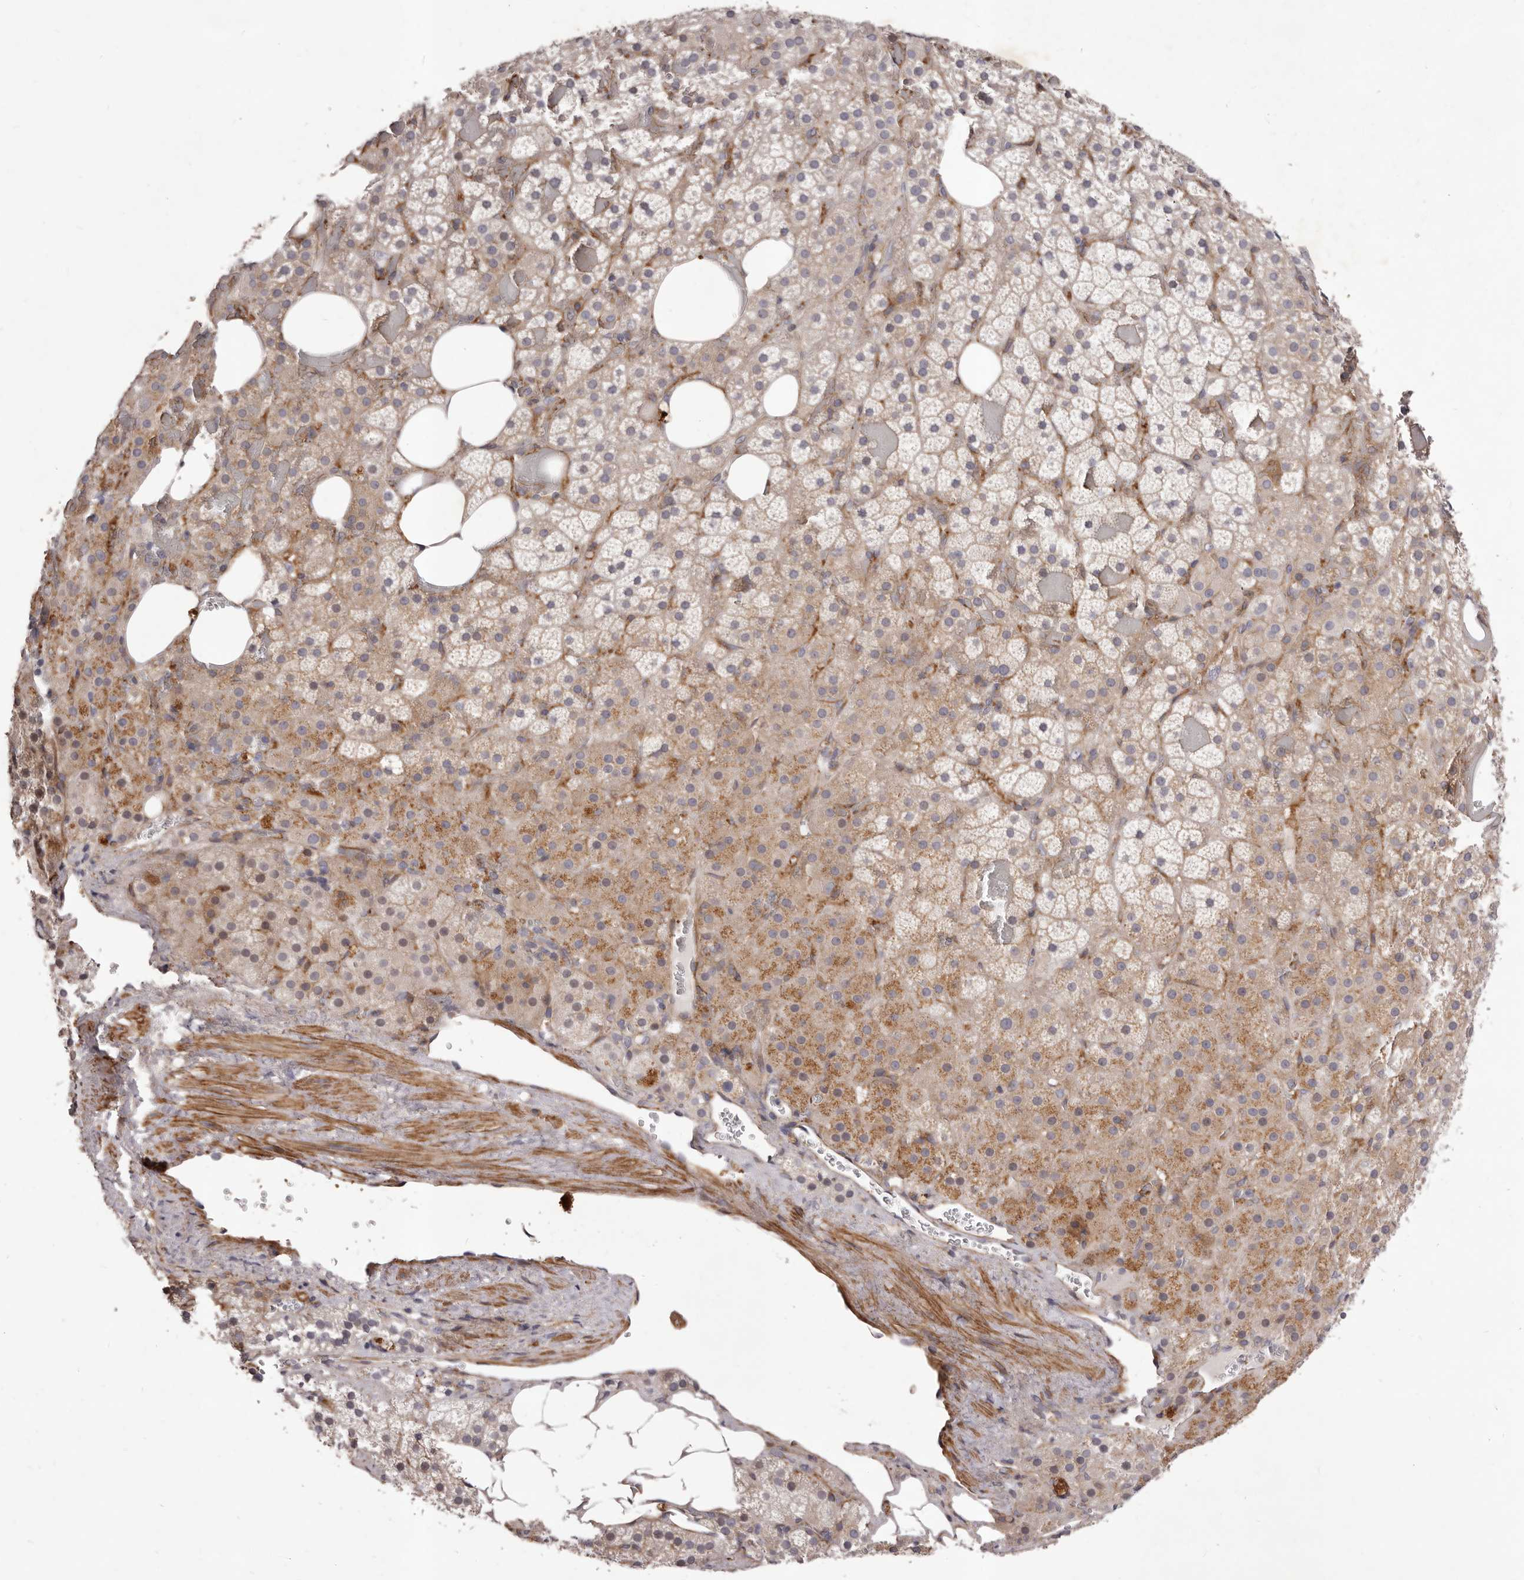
{"staining": {"intensity": "weak", "quantity": "25%-75%", "location": "cytoplasmic/membranous"}, "tissue": "adrenal gland", "cell_type": "Glandular cells", "image_type": "normal", "snomed": [{"axis": "morphology", "description": "Normal tissue, NOS"}, {"axis": "topography", "description": "Adrenal gland"}], "caption": "Brown immunohistochemical staining in unremarkable human adrenal gland exhibits weak cytoplasmic/membranous staining in about 25%-75% of glandular cells.", "gene": "ALPK1", "patient": {"sex": "female", "age": 59}}